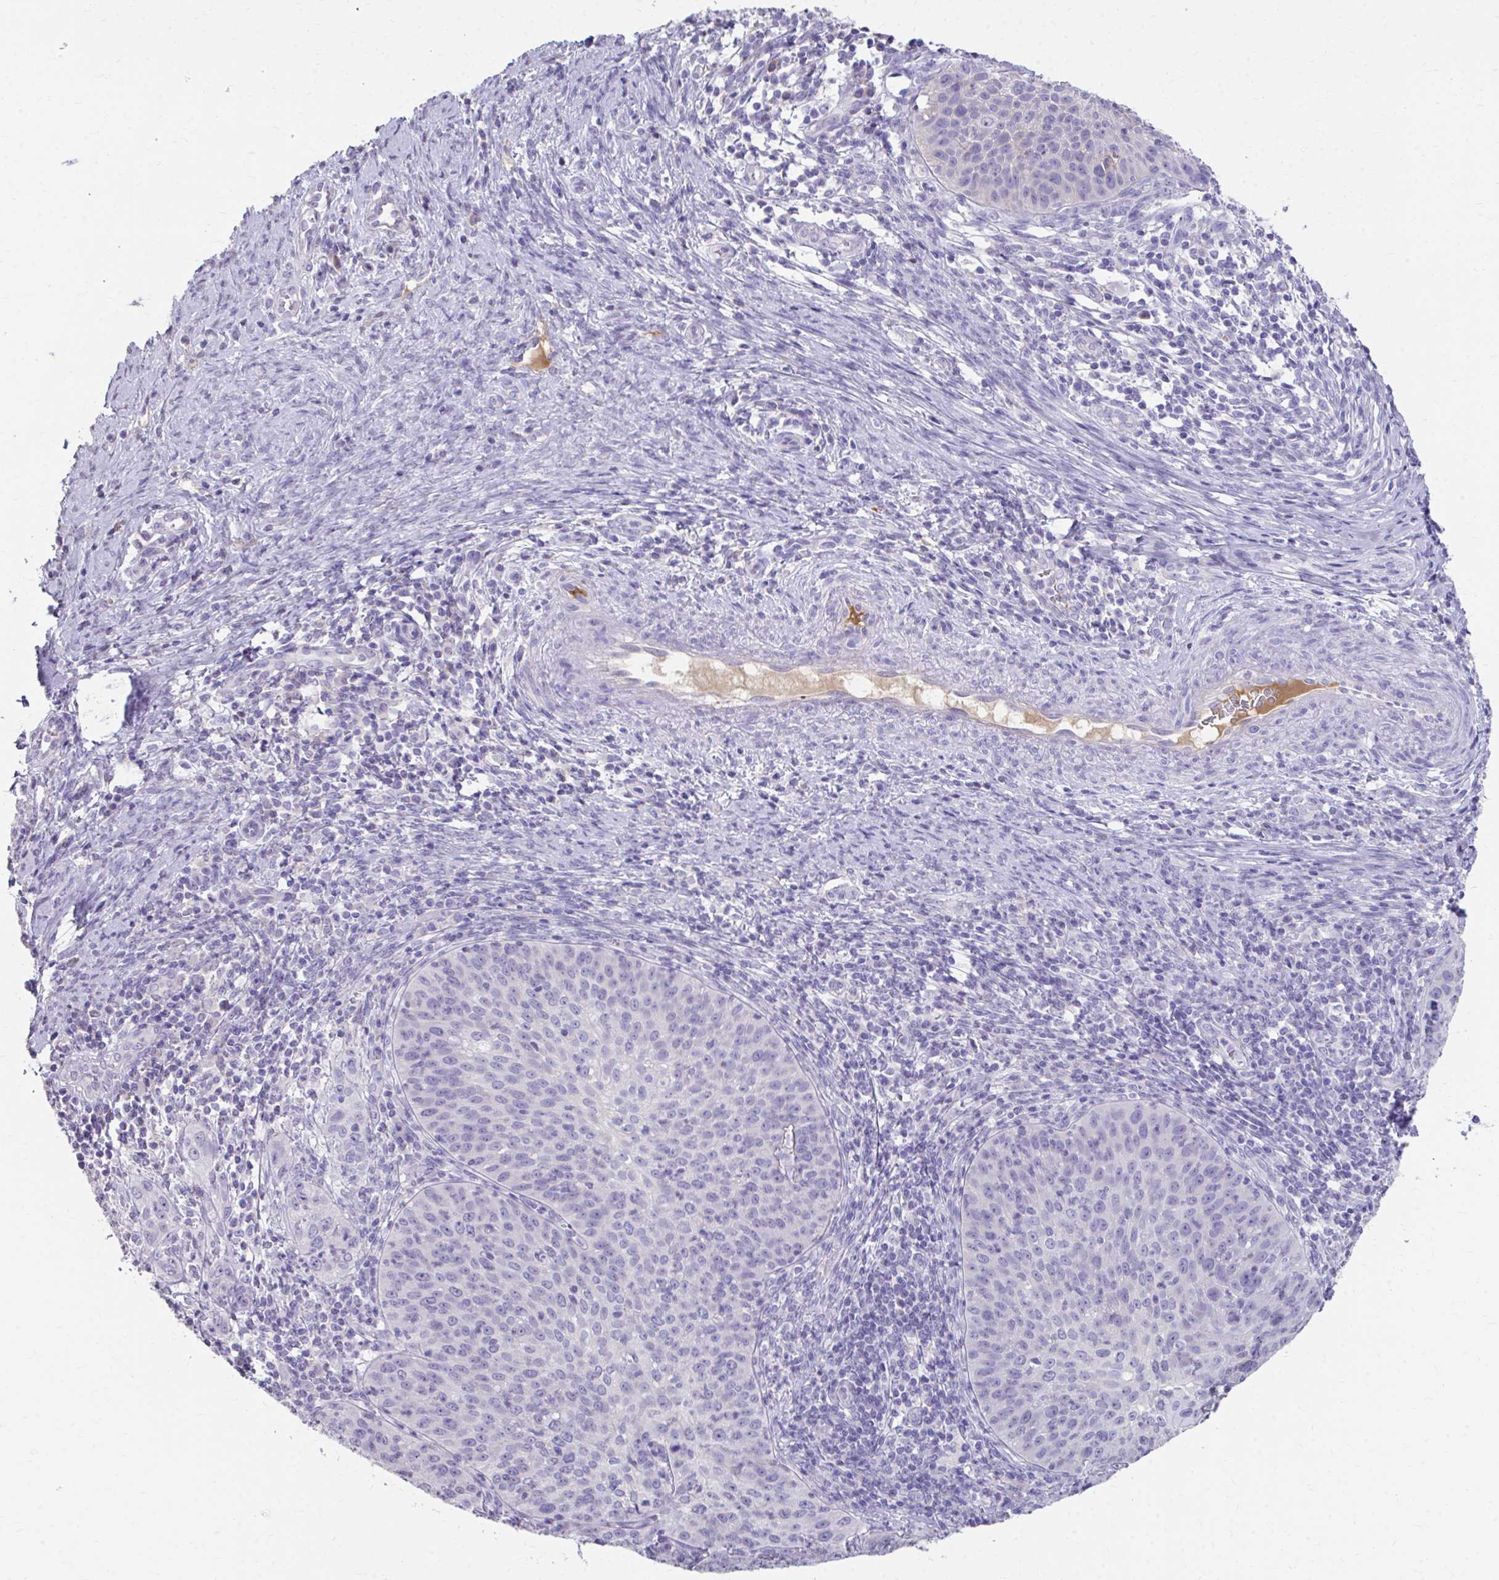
{"staining": {"intensity": "negative", "quantity": "none", "location": "none"}, "tissue": "cervical cancer", "cell_type": "Tumor cells", "image_type": "cancer", "snomed": [{"axis": "morphology", "description": "Squamous cell carcinoma, NOS"}, {"axis": "topography", "description": "Cervix"}], "caption": "High magnification brightfield microscopy of cervical cancer stained with DAB (3,3'-diaminobenzidine) (brown) and counterstained with hematoxylin (blue): tumor cells show no significant positivity.", "gene": "CFH", "patient": {"sex": "female", "age": 30}}